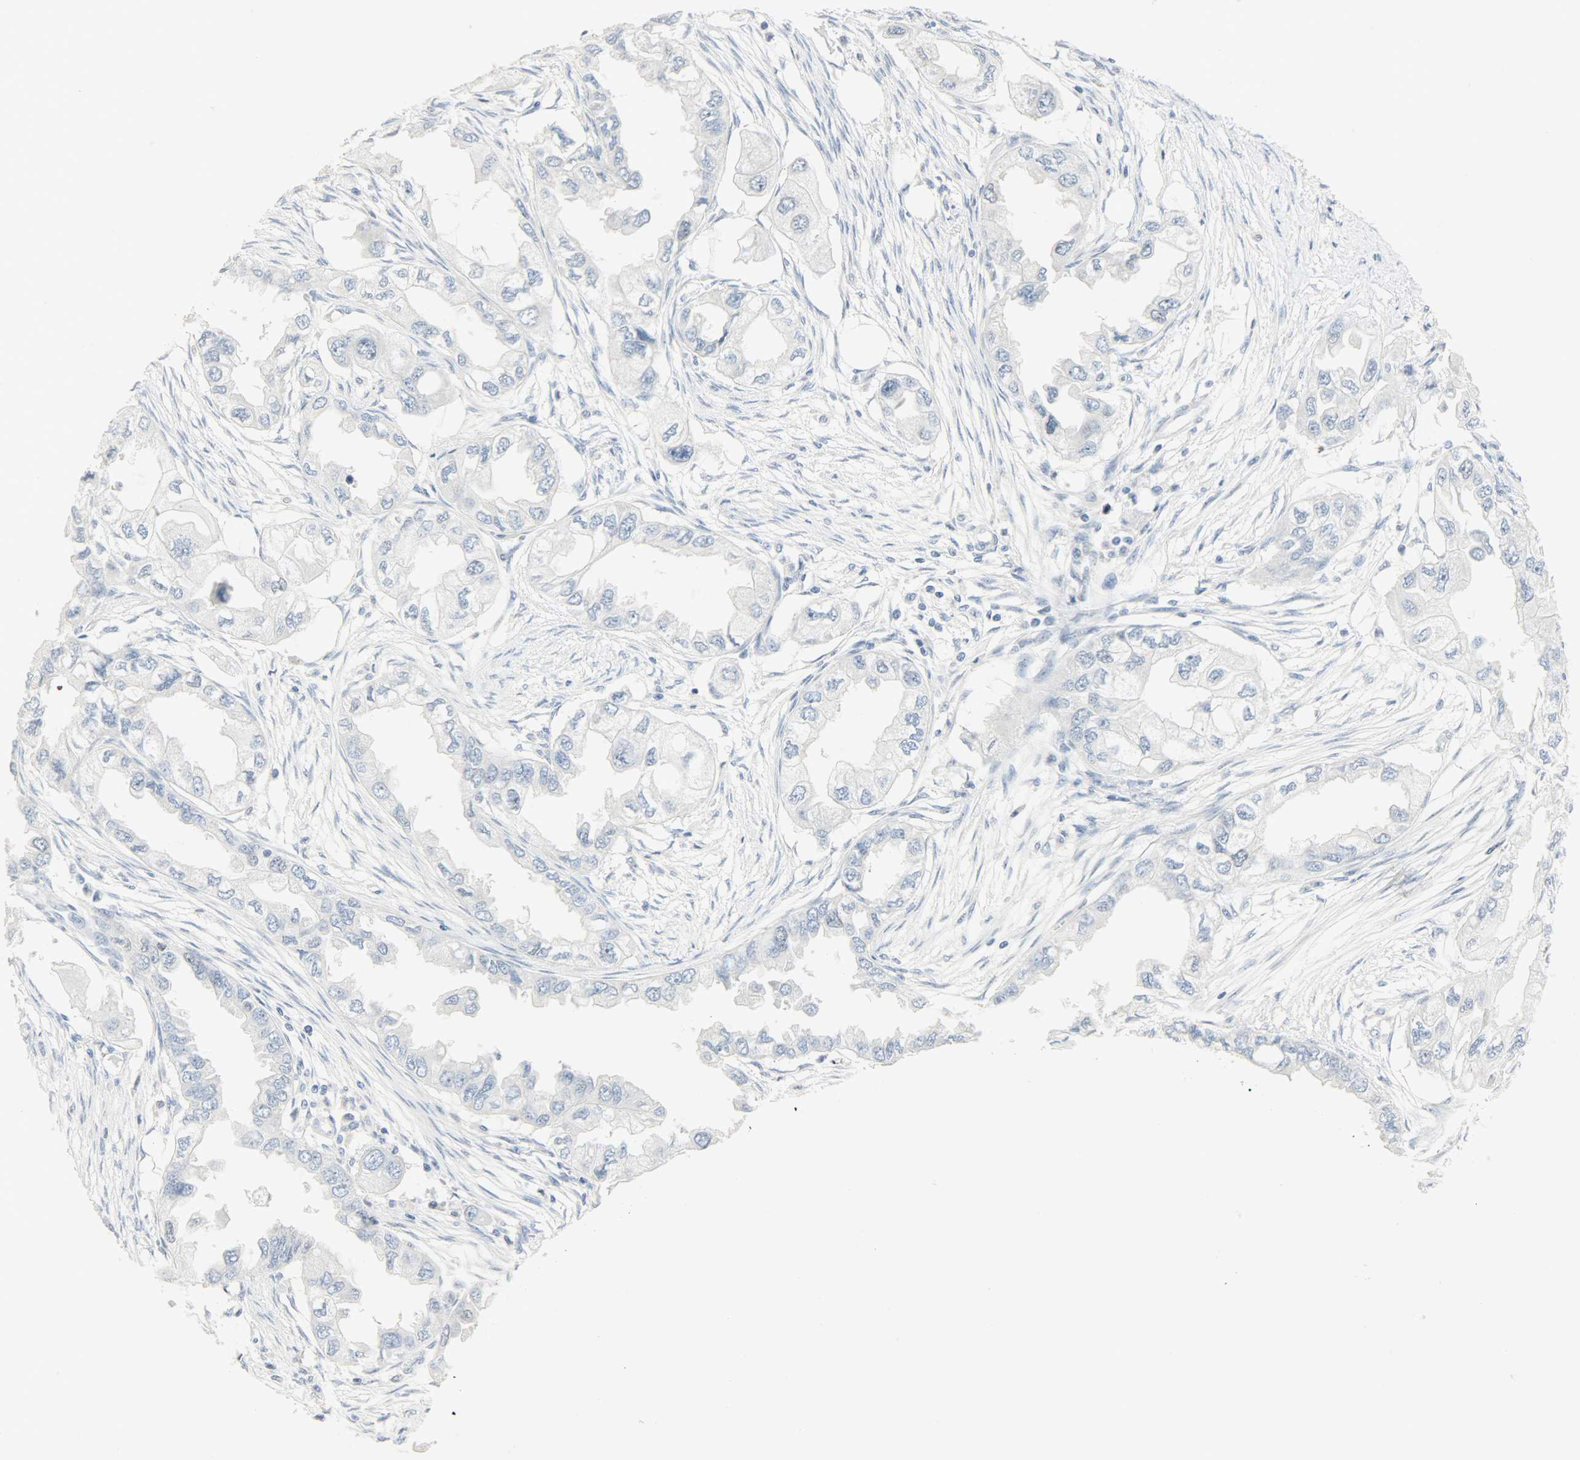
{"staining": {"intensity": "negative", "quantity": "none", "location": "none"}, "tissue": "endometrial cancer", "cell_type": "Tumor cells", "image_type": "cancer", "snomed": [{"axis": "morphology", "description": "Adenocarcinoma, NOS"}, {"axis": "topography", "description": "Endometrium"}], "caption": "Endometrial cancer was stained to show a protein in brown. There is no significant staining in tumor cells. The staining was performed using DAB to visualize the protein expression in brown, while the nuclei were stained in blue with hematoxylin (Magnification: 20x).", "gene": "HELLS", "patient": {"sex": "female", "age": 67}}